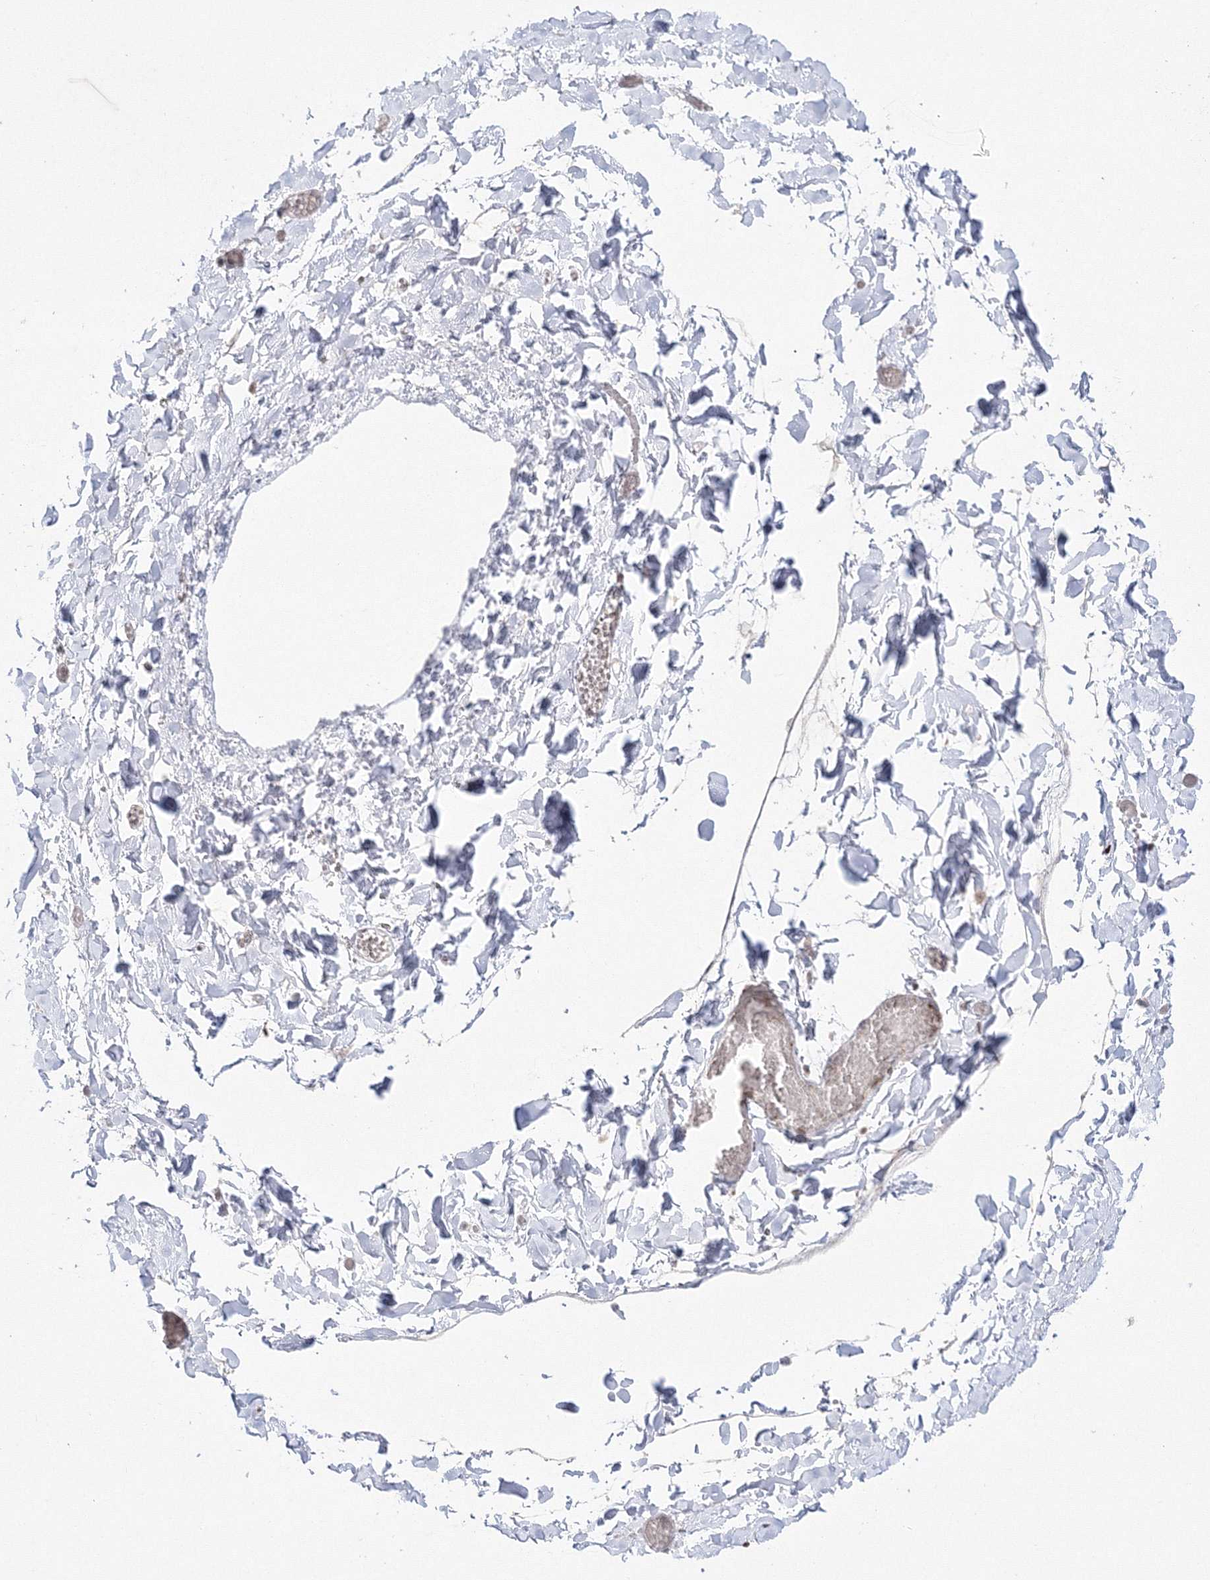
{"staining": {"intensity": "negative", "quantity": "none", "location": "none"}, "tissue": "adipose tissue", "cell_type": "Adipocytes", "image_type": "normal", "snomed": [{"axis": "morphology", "description": "Normal tissue, NOS"}, {"axis": "topography", "description": "Gallbladder"}, {"axis": "topography", "description": "Peripheral nerve tissue"}], "caption": "Adipocytes show no significant positivity in benign adipose tissue. The staining is performed using DAB (3,3'-diaminobenzidine) brown chromogen with nuclei counter-stained in using hematoxylin.", "gene": "LIG1", "patient": {"sex": "male", "age": 38}}